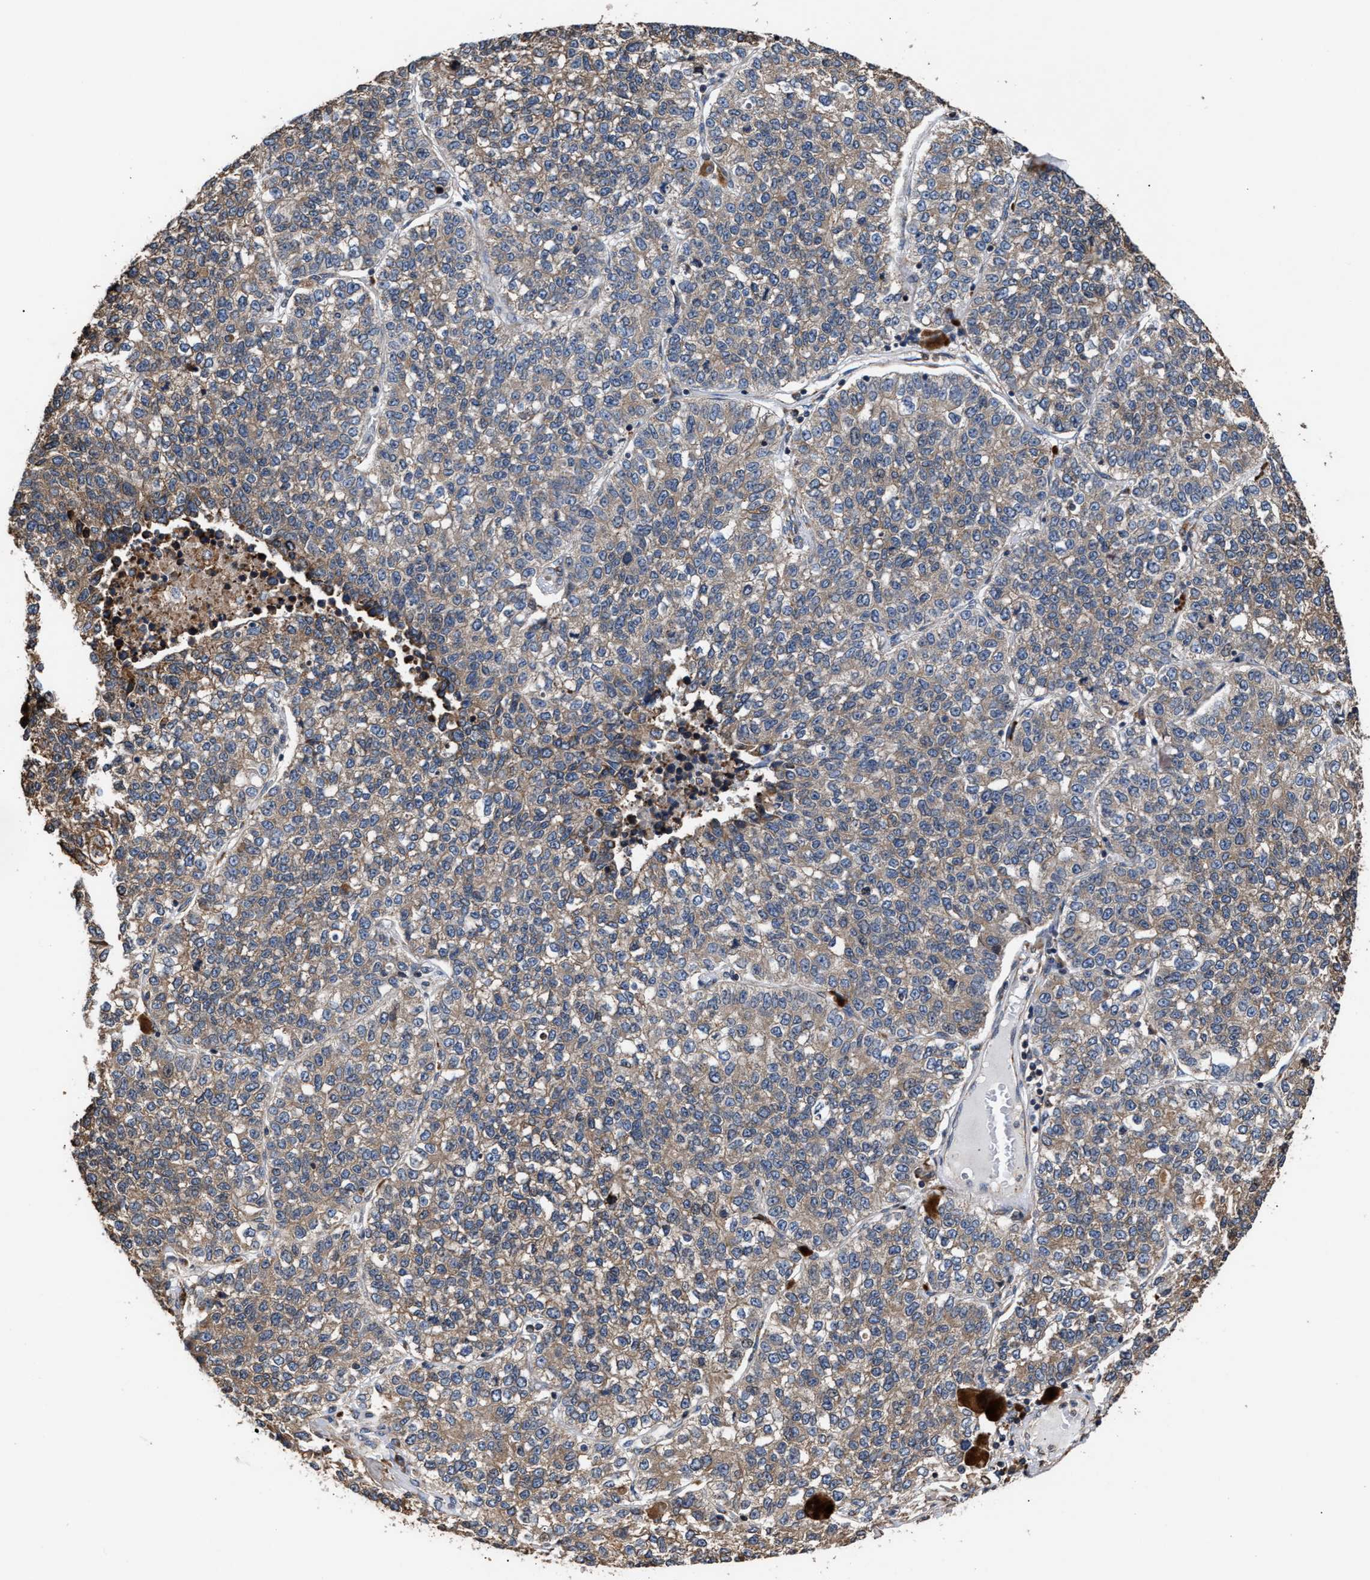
{"staining": {"intensity": "weak", "quantity": ">75%", "location": "cytoplasmic/membranous"}, "tissue": "lung cancer", "cell_type": "Tumor cells", "image_type": "cancer", "snomed": [{"axis": "morphology", "description": "Adenocarcinoma, NOS"}, {"axis": "topography", "description": "Lung"}], "caption": "Lung cancer (adenocarcinoma) stained for a protein (brown) exhibits weak cytoplasmic/membranous positive expression in approximately >75% of tumor cells.", "gene": "GOSR1", "patient": {"sex": "male", "age": 49}}